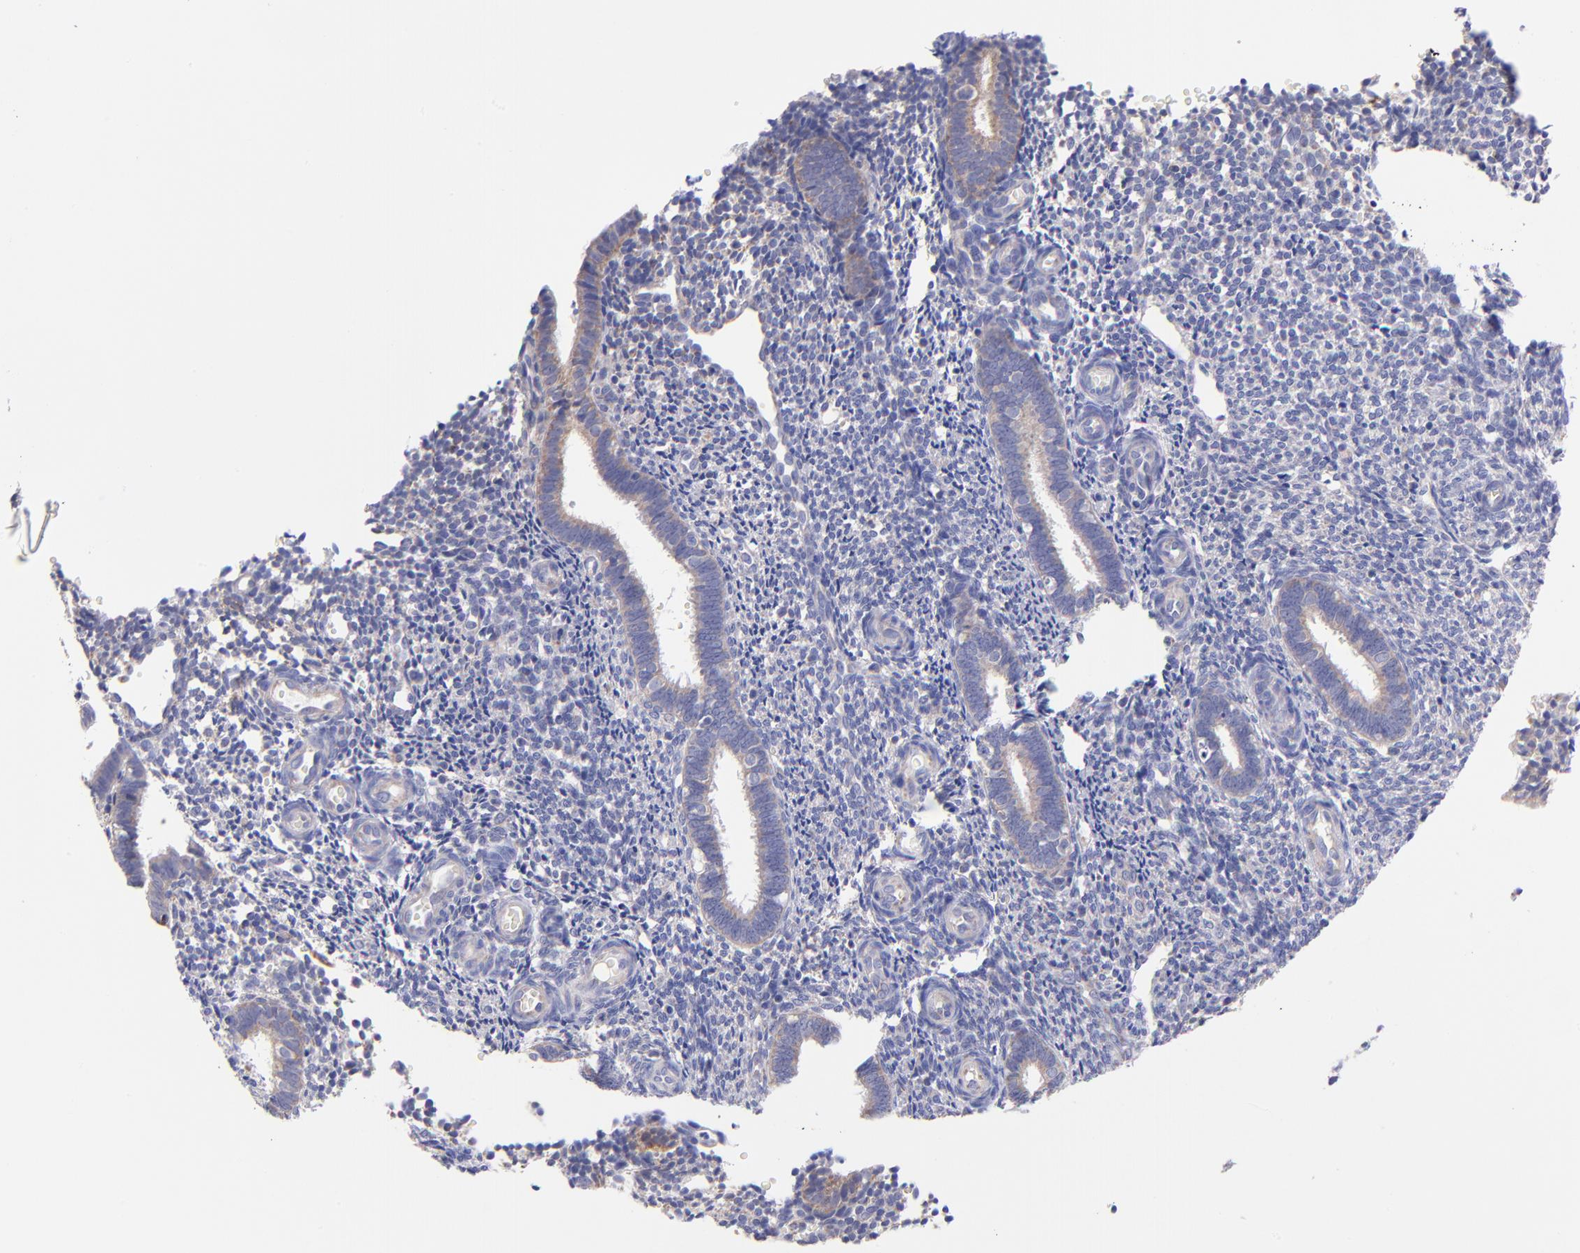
{"staining": {"intensity": "negative", "quantity": "none", "location": "none"}, "tissue": "endometrium", "cell_type": "Cells in endometrial stroma", "image_type": "normal", "snomed": [{"axis": "morphology", "description": "Normal tissue, NOS"}, {"axis": "topography", "description": "Endometrium"}], "caption": "This is an immunohistochemistry (IHC) histopathology image of normal endometrium. There is no staining in cells in endometrial stroma.", "gene": "NDUFB7", "patient": {"sex": "female", "age": 27}}